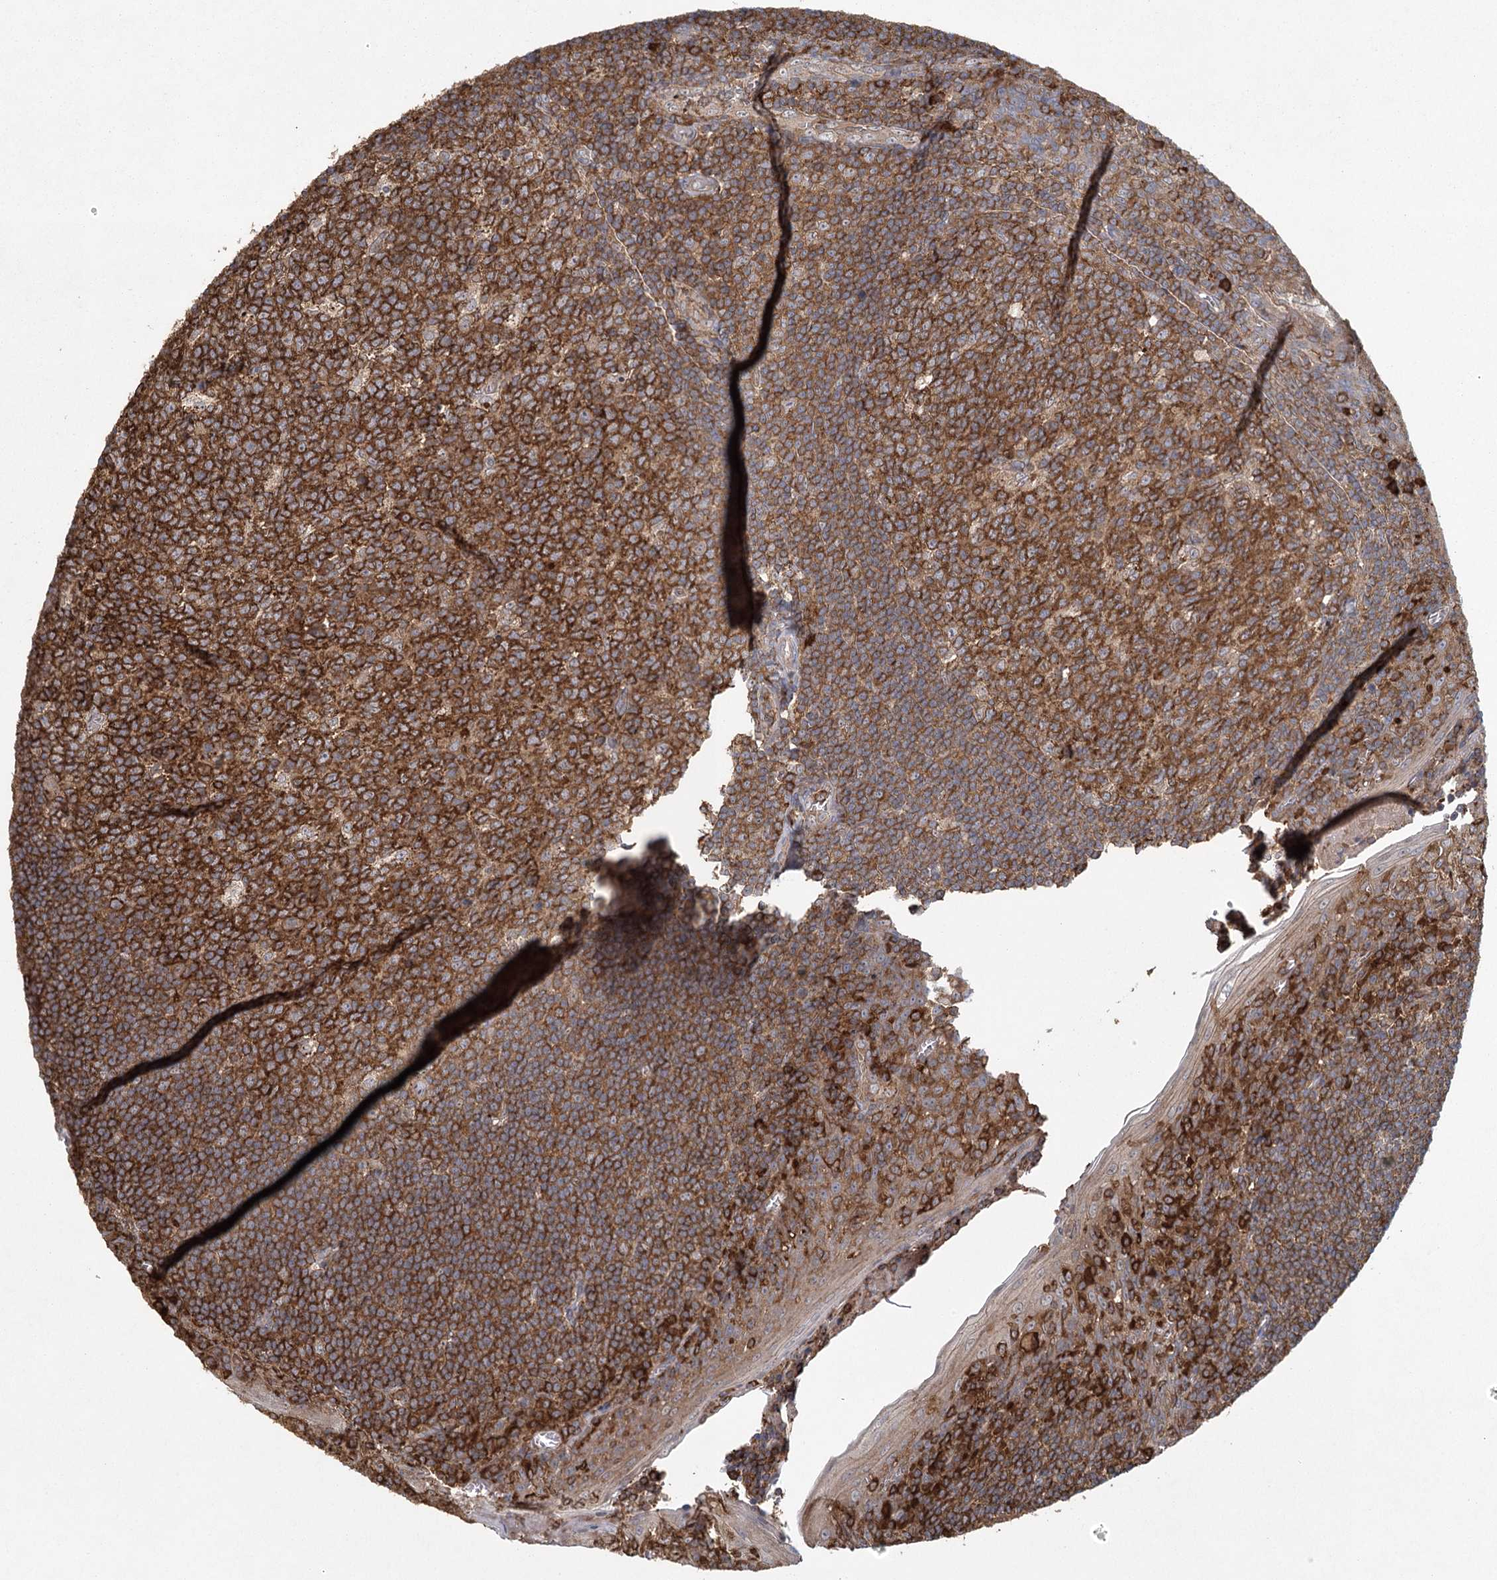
{"staining": {"intensity": "strong", "quantity": ">75%", "location": "cytoplasmic/membranous"}, "tissue": "tonsil", "cell_type": "Germinal center cells", "image_type": "normal", "snomed": [{"axis": "morphology", "description": "Normal tissue, NOS"}, {"axis": "topography", "description": "Tonsil"}], "caption": "Immunohistochemical staining of unremarkable human tonsil exhibits >75% levels of strong cytoplasmic/membranous protein expression in approximately >75% of germinal center cells. The staining is performed using DAB (3,3'-diaminobenzidine) brown chromogen to label protein expression. The nuclei are counter-stained blue using hematoxylin.", "gene": "PLEKHA7", "patient": {"sex": "male", "age": 27}}